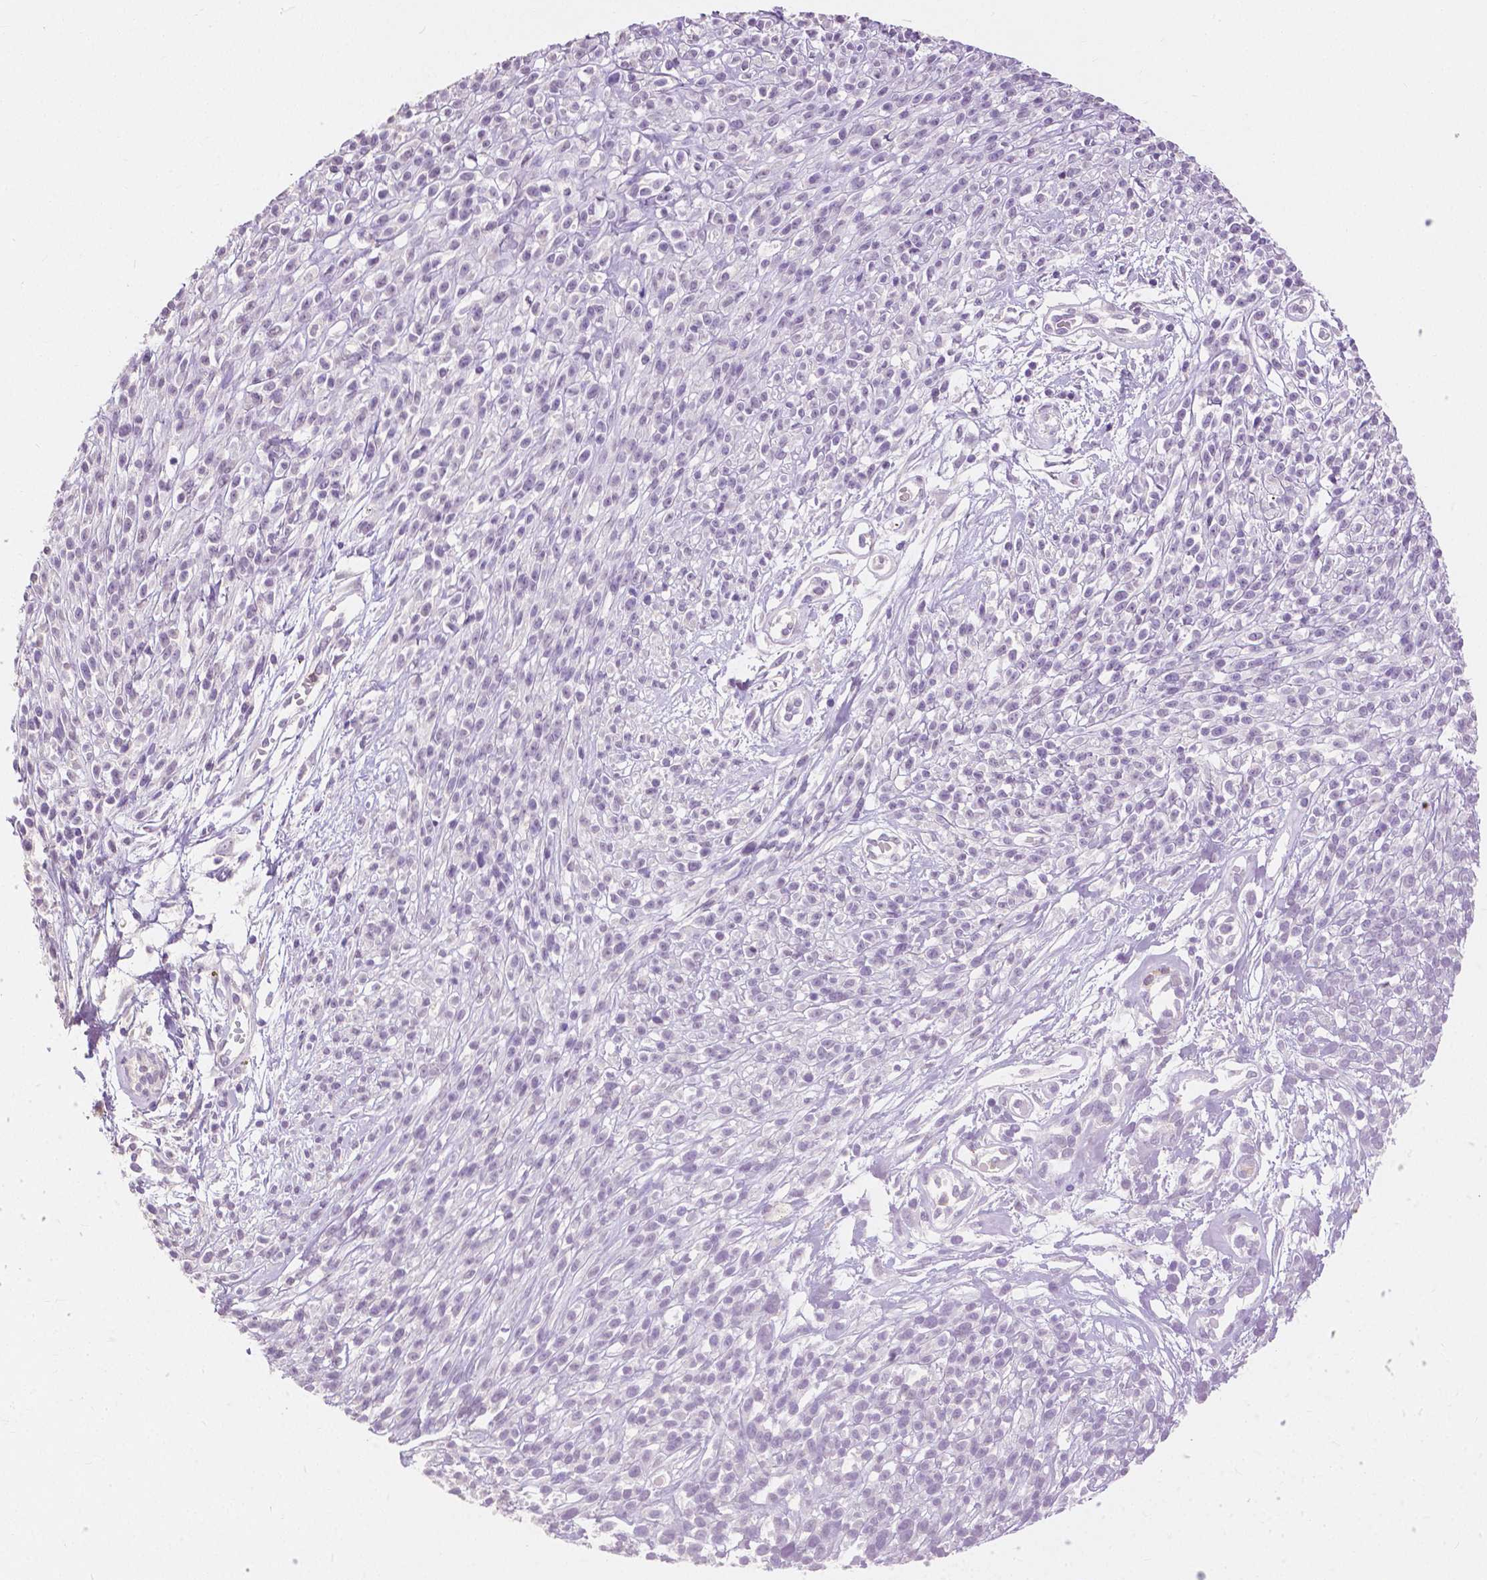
{"staining": {"intensity": "negative", "quantity": "none", "location": "none"}, "tissue": "melanoma", "cell_type": "Tumor cells", "image_type": "cancer", "snomed": [{"axis": "morphology", "description": "Malignant melanoma, NOS"}, {"axis": "topography", "description": "Skin"}, {"axis": "topography", "description": "Skin of trunk"}], "caption": "IHC histopathology image of neoplastic tissue: melanoma stained with DAB (3,3'-diaminobenzidine) displays no significant protein staining in tumor cells. Nuclei are stained in blue.", "gene": "CXCR2", "patient": {"sex": "male", "age": 74}}